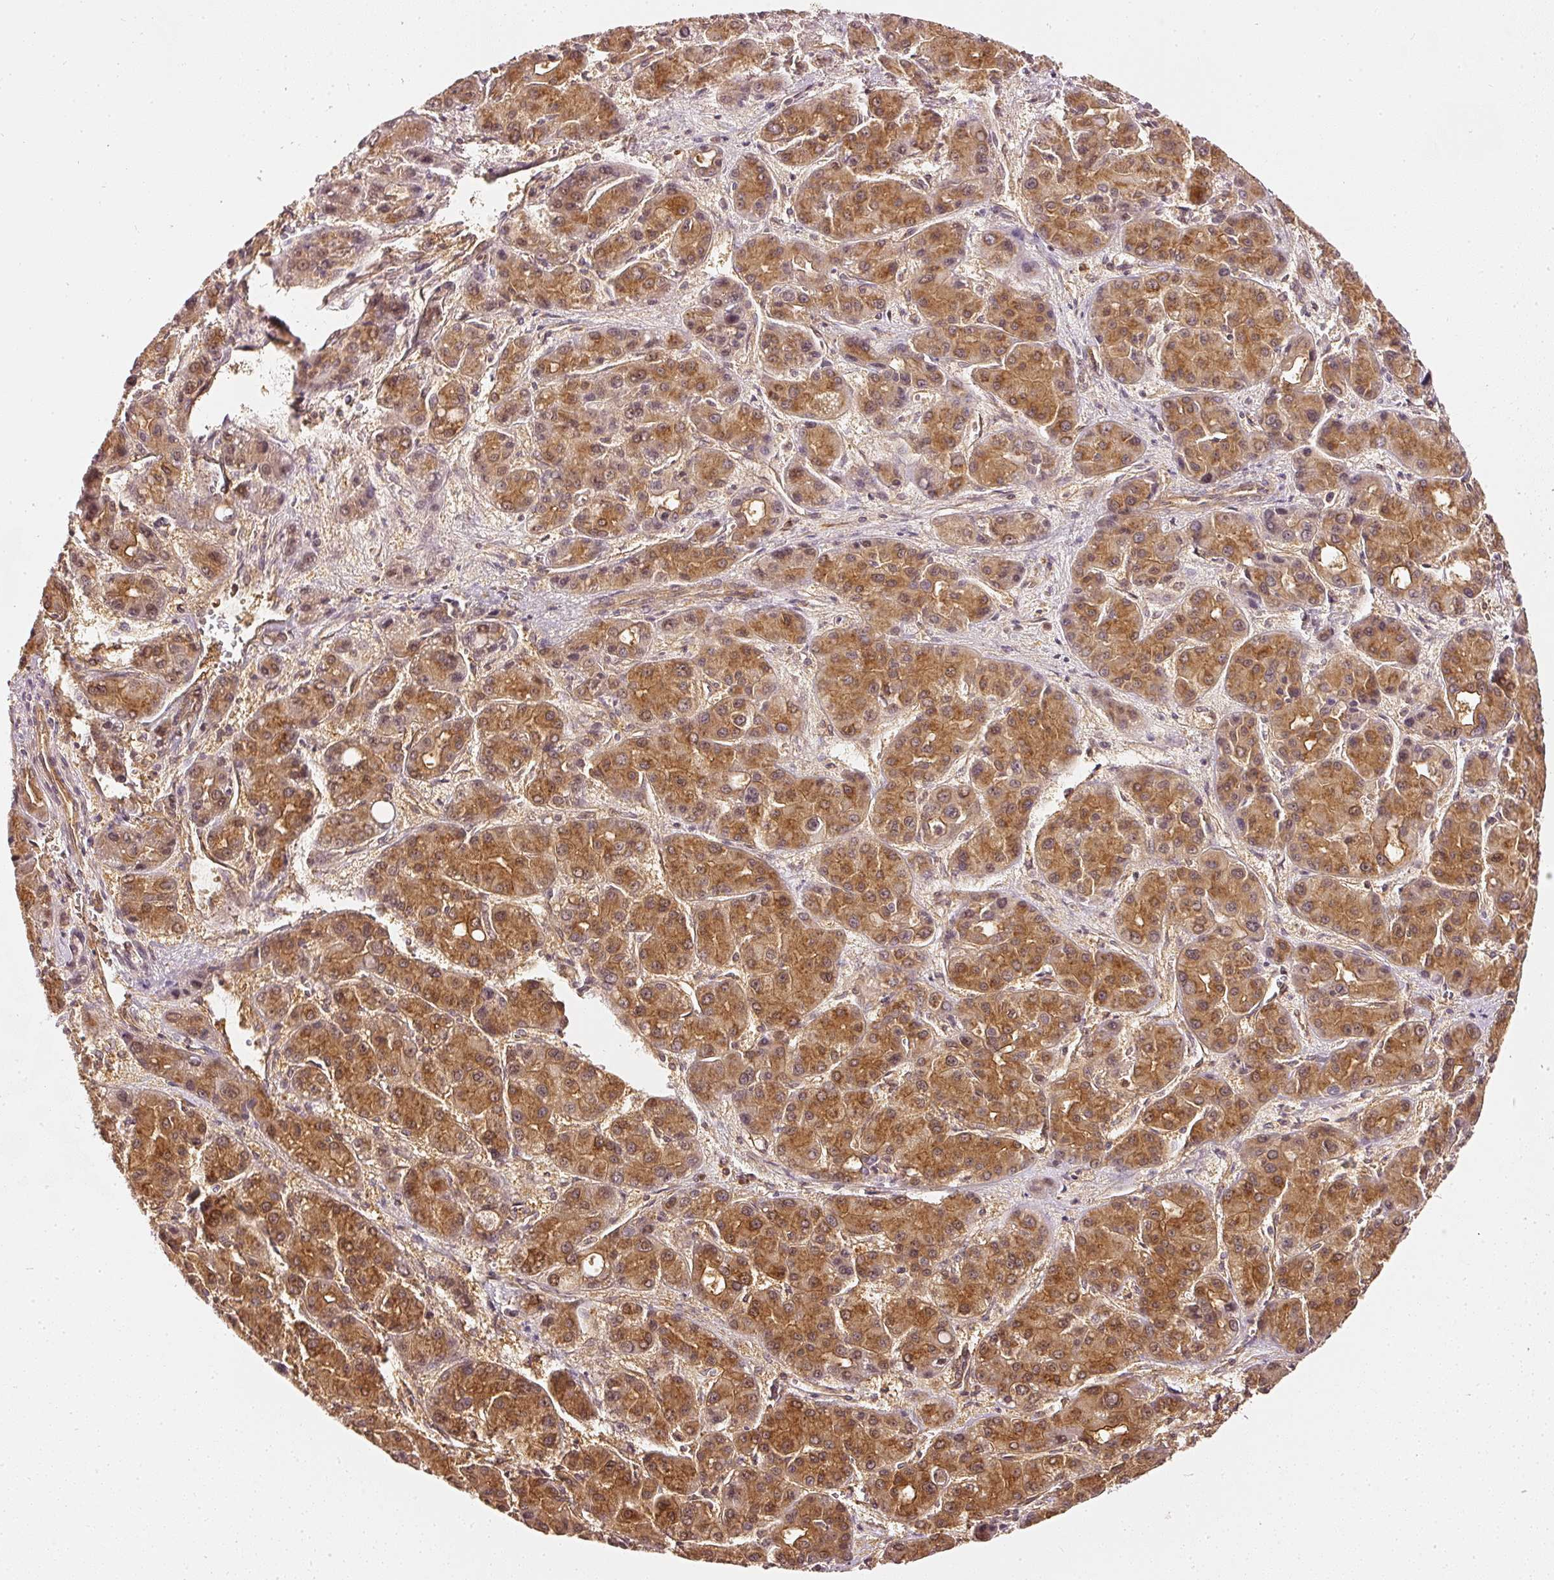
{"staining": {"intensity": "strong", "quantity": ">75%", "location": "cytoplasmic/membranous,nuclear"}, "tissue": "liver cancer", "cell_type": "Tumor cells", "image_type": "cancer", "snomed": [{"axis": "morphology", "description": "Carcinoma, Hepatocellular, NOS"}, {"axis": "topography", "description": "Liver"}], "caption": "Protein expression analysis of human liver cancer (hepatocellular carcinoma) reveals strong cytoplasmic/membranous and nuclear staining in about >75% of tumor cells. (IHC, brightfield microscopy, high magnification).", "gene": "ASMTL", "patient": {"sex": "male", "age": 55}}